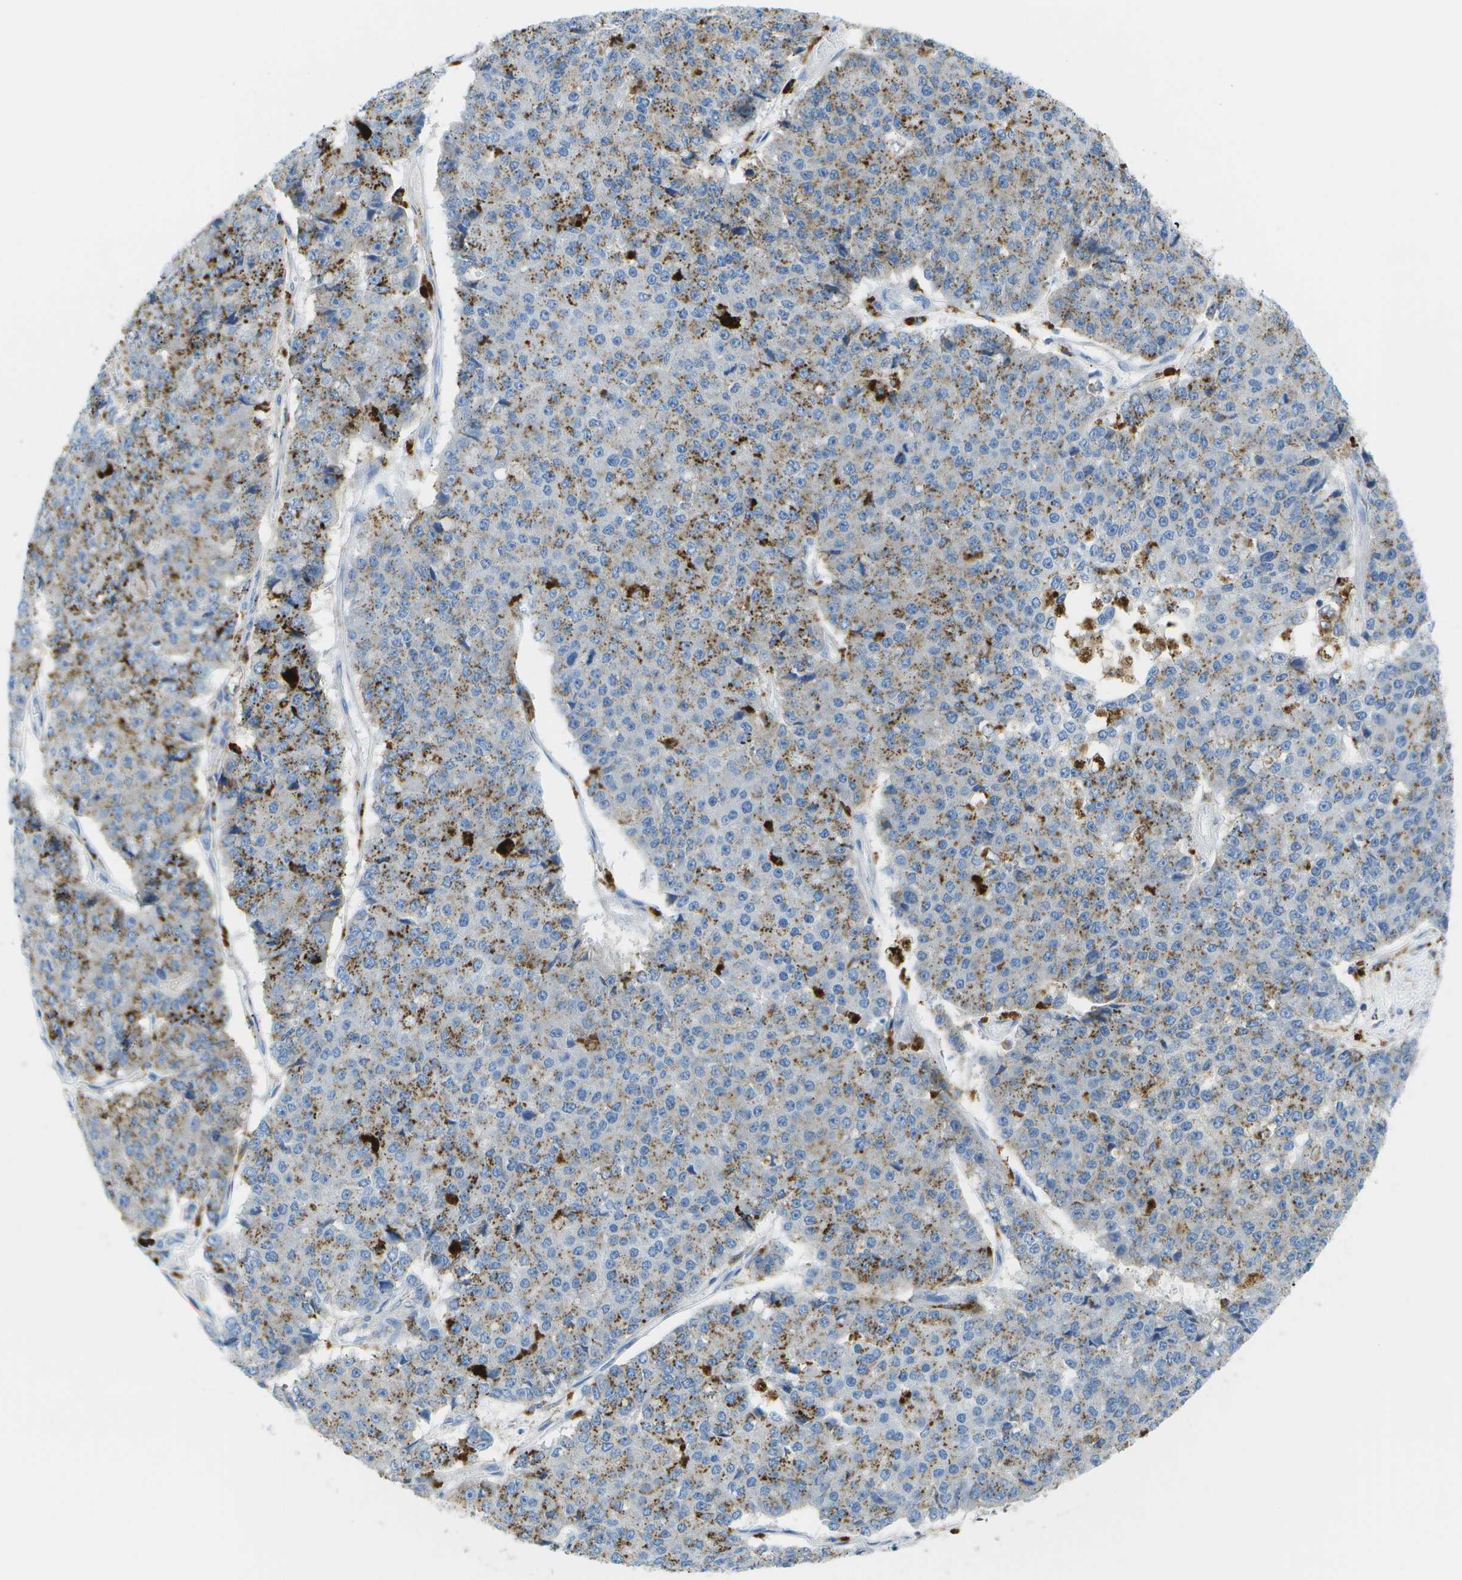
{"staining": {"intensity": "moderate", "quantity": "25%-75%", "location": "cytoplasmic/membranous"}, "tissue": "pancreatic cancer", "cell_type": "Tumor cells", "image_type": "cancer", "snomed": [{"axis": "morphology", "description": "Adenocarcinoma, NOS"}, {"axis": "topography", "description": "Pancreas"}], "caption": "Approximately 25%-75% of tumor cells in pancreatic cancer display moderate cytoplasmic/membranous protein expression as visualized by brown immunohistochemical staining.", "gene": "PRCP", "patient": {"sex": "male", "age": 50}}